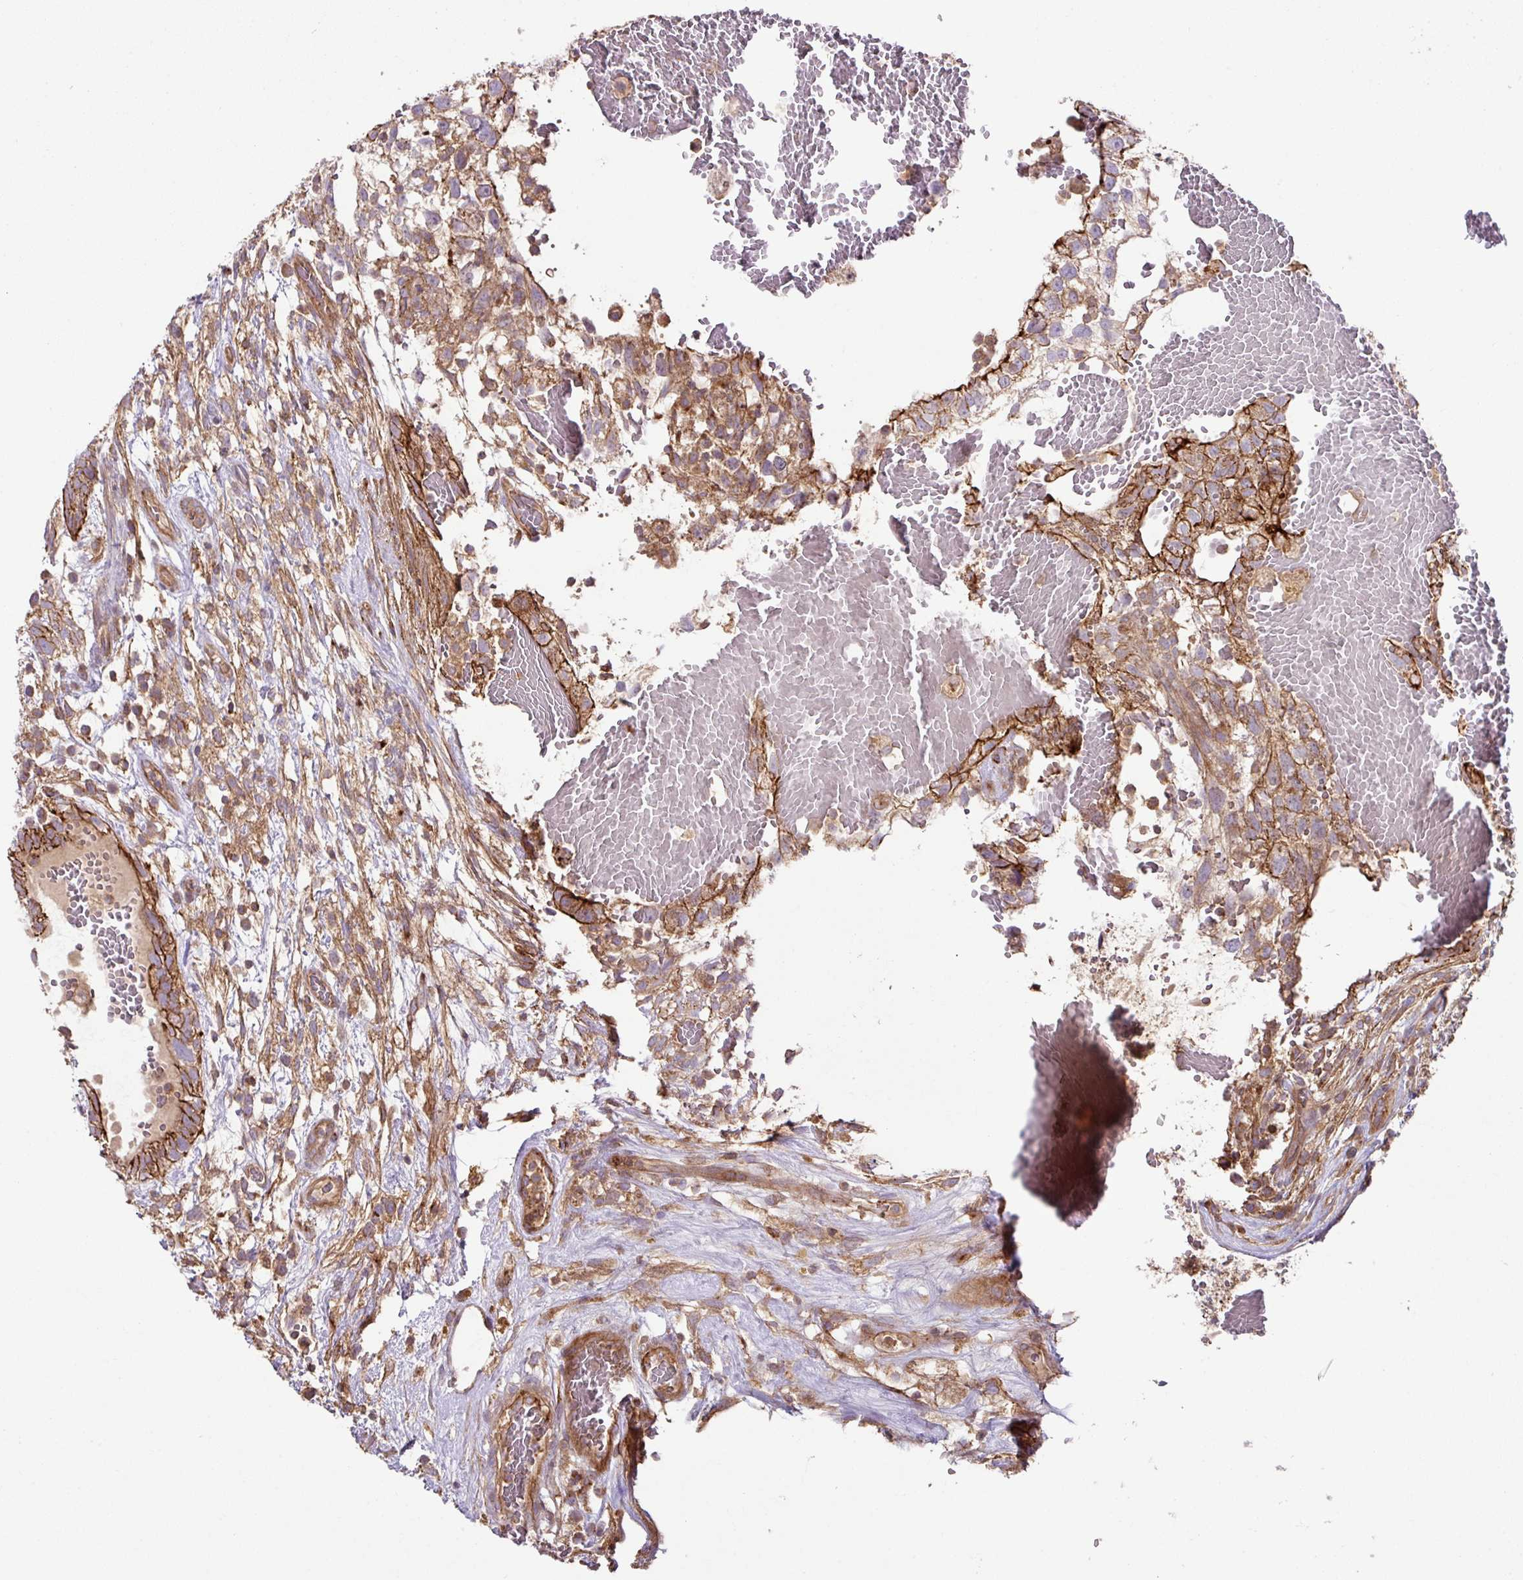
{"staining": {"intensity": "strong", "quantity": "25%-75%", "location": "cytoplasmic/membranous"}, "tissue": "testis cancer", "cell_type": "Tumor cells", "image_type": "cancer", "snomed": [{"axis": "morphology", "description": "Normal tissue, NOS"}, {"axis": "morphology", "description": "Carcinoma, Embryonal, NOS"}, {"axis": "topography", "description": "Testis"}], "caption": "Protein staining displays strong cytoplasmic/membranous positivity in about 25%-75% of tumor cells in embryonal carcinoma (testis). The protein is stained brown, and the nuclei are stained in blue (DAB IHC with brightfield microscopy, high magnification).", "gene": "RIC1", "patient": {"sex": "male", "age": 32}}